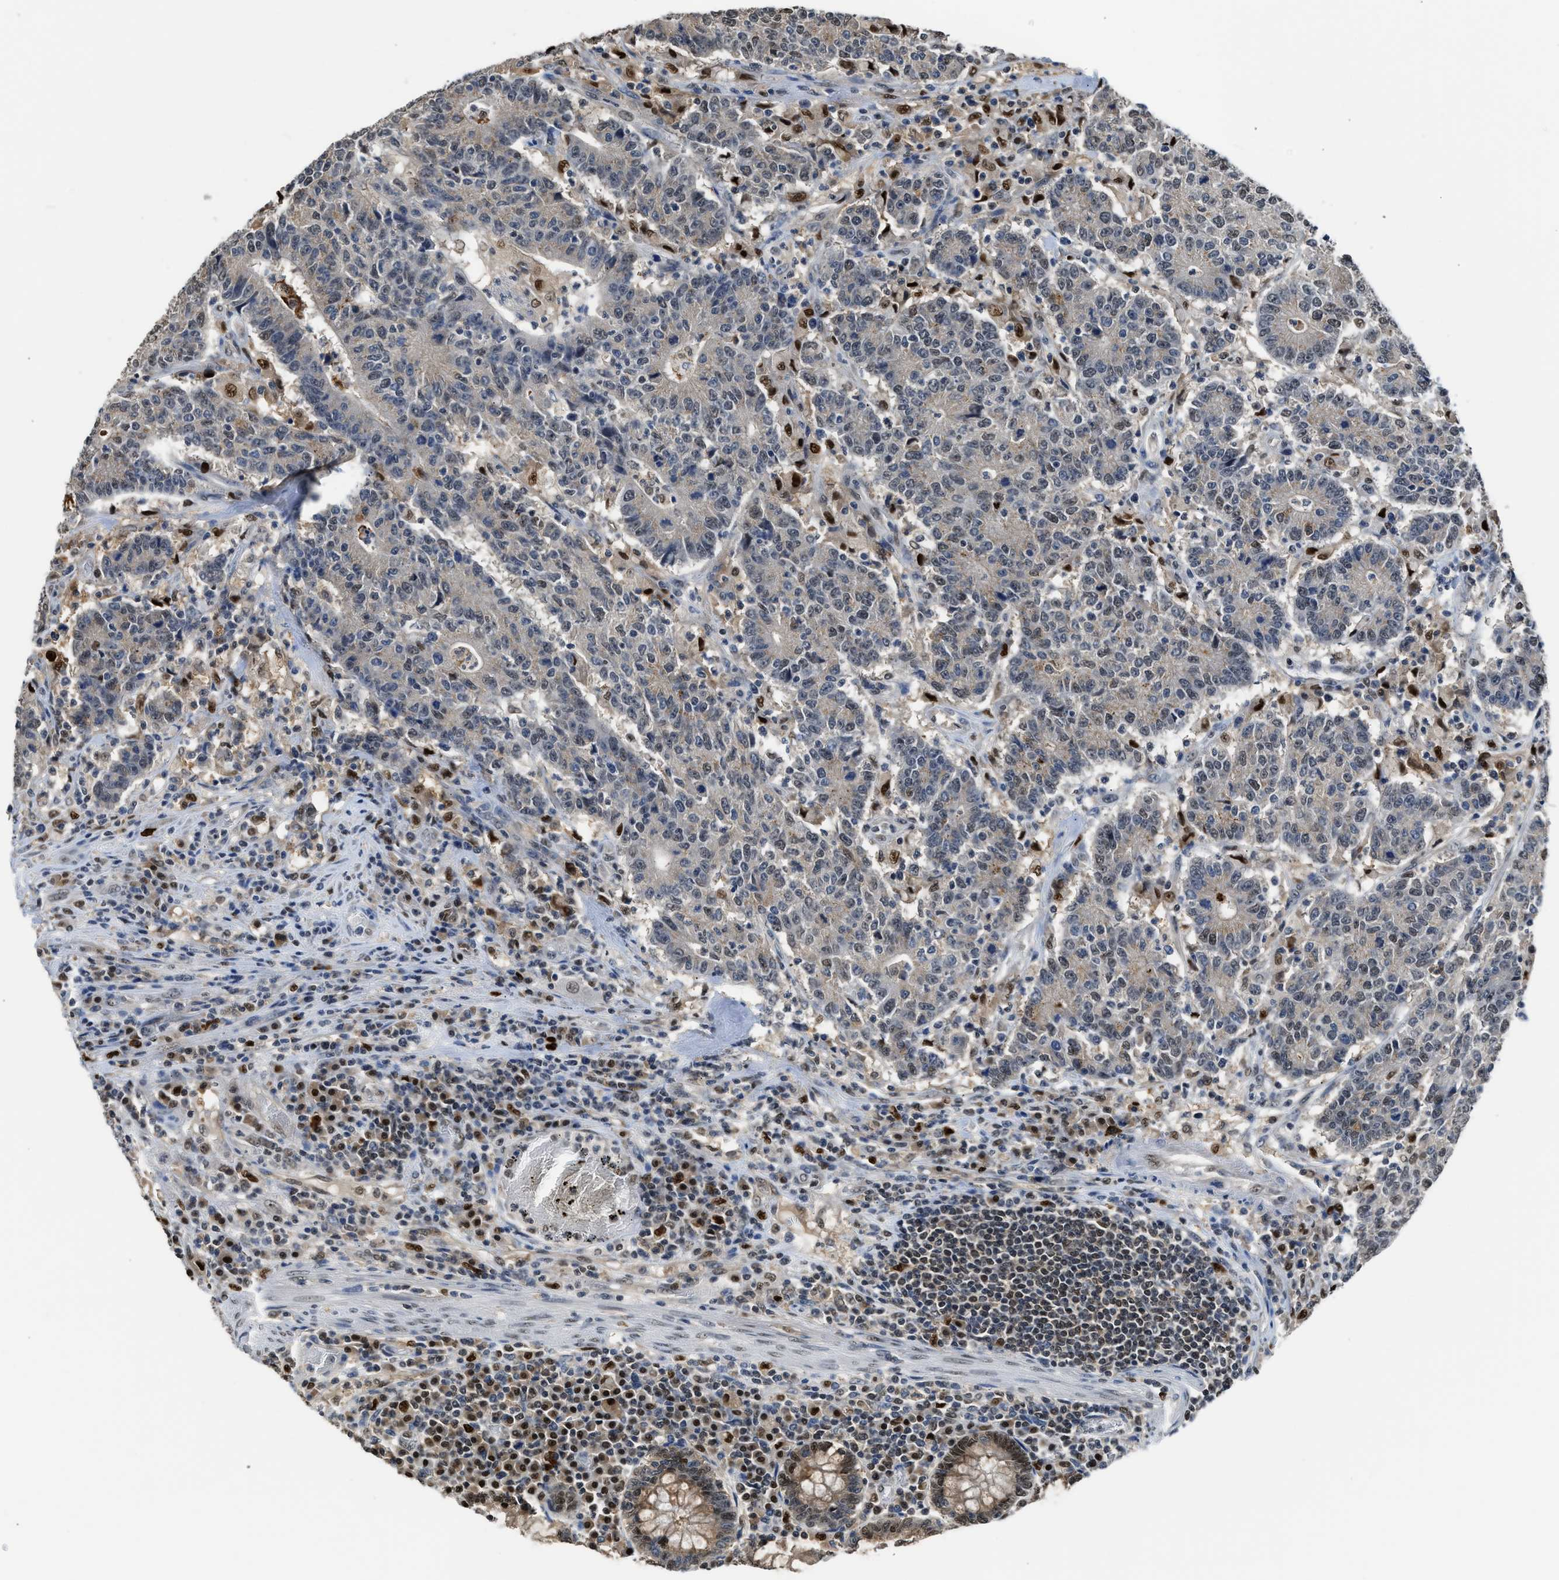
{"staining": {"intensity": "negative", "quantity": "none", "location": "none"}, "tissue": "colorectal cancer", "cell_type": "Tumor cells", "image_type": "cancer", "snomed": [{"axis": "morphology", "description": "Adenocarcinoma, NOS"}, {"axis": "topography", "description": "Colon"}], "caption": "IHC of adenocarcinoma (colorectal) displays no staining in tumor cells. (Stains: DAB (3,3'-diaminobenzidine) IHC with hematoxylin counter stain, Microscopy: brightfield microscopy at high magnification).", "gene": "ALX1", "patient": {"sex": "female", "age": 75}}